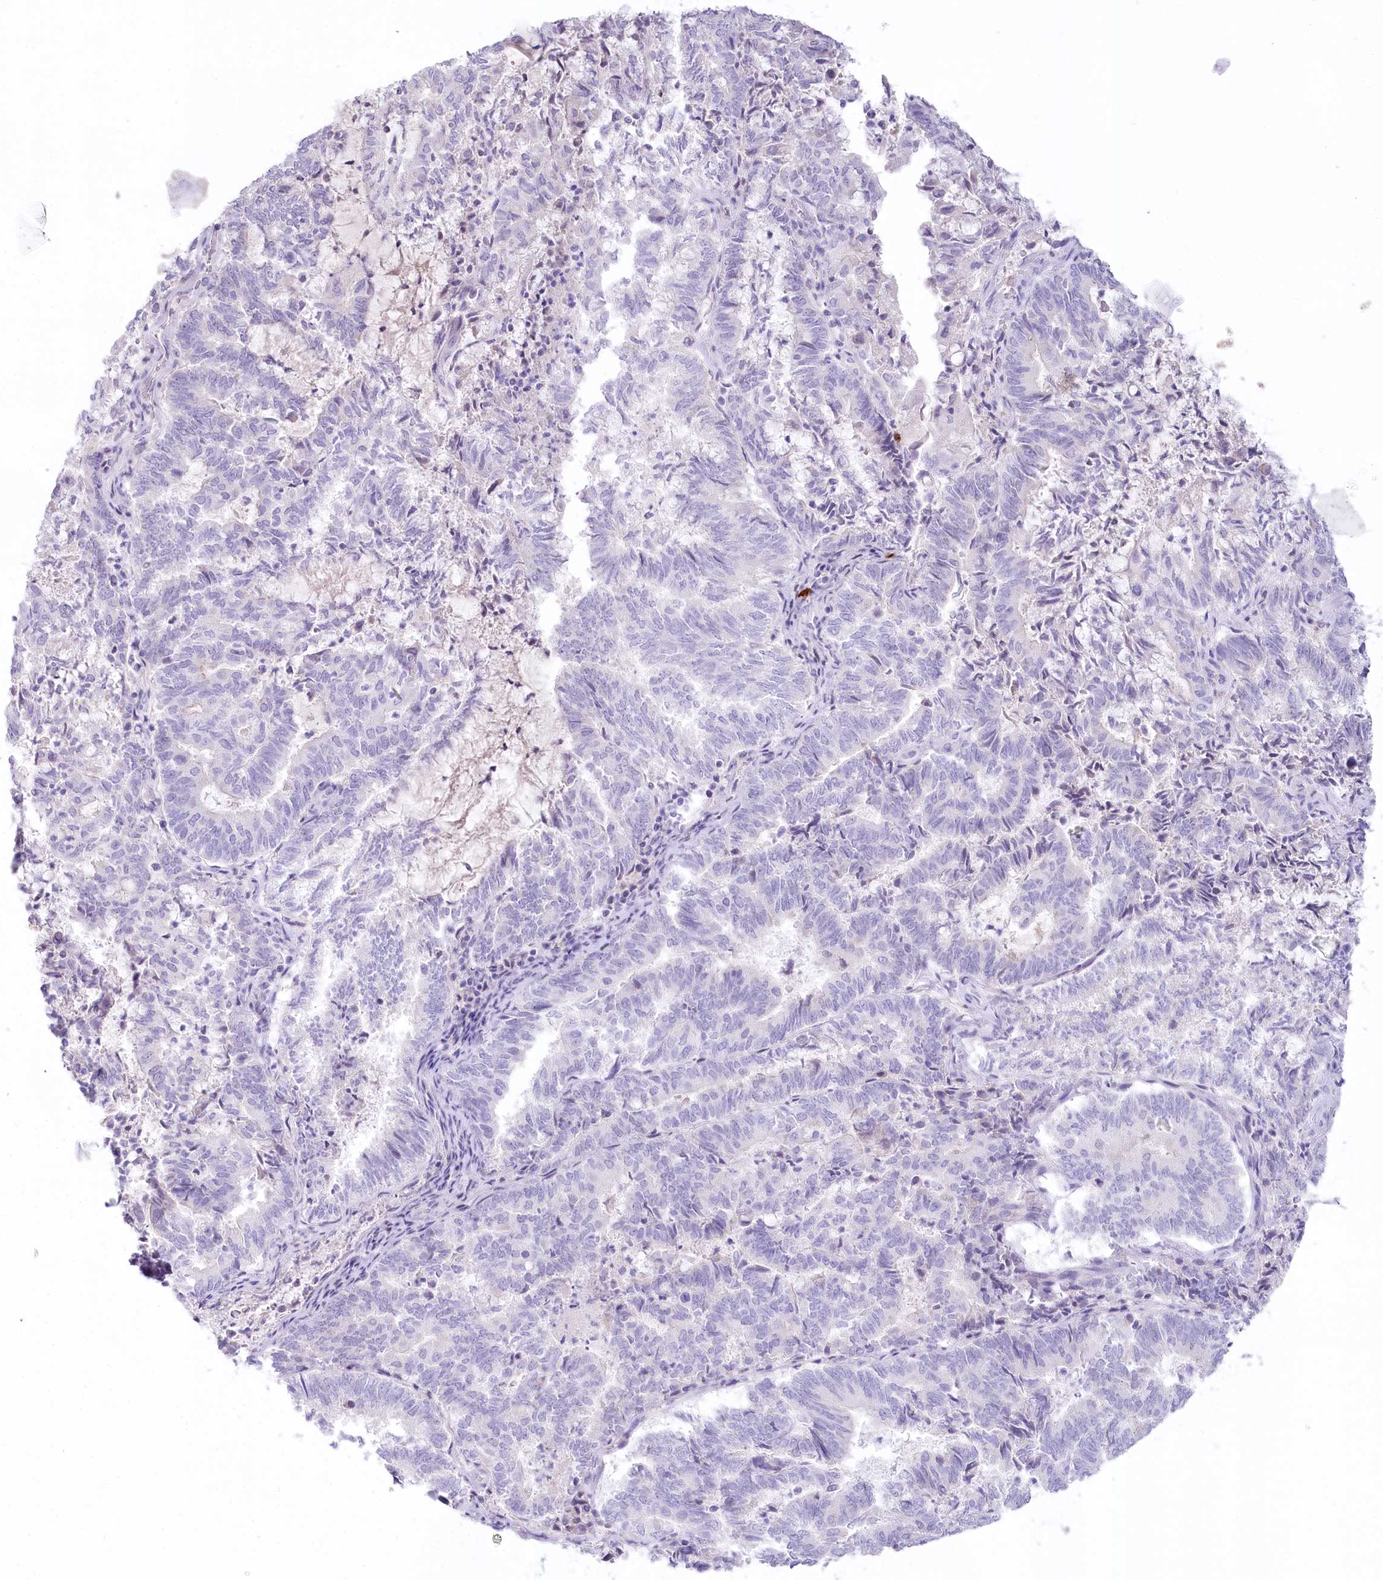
{"staining": {"intensity": "negative", "quantity": "none", "location": "none"}, "tissue": "endometrial cancer", "cell_type": "Tumor cells", "image_type": "cancer", "snomed": [{"axis": "morphology", "description": "Adenocarcinoma, NOS"}, {"axis": "topography", "description": "Endometrium"}], "caption": "Human endometrial adenocarcinoma stained for a protein using IHC displays no expression in tumor cells.", "gene": "MYOZ1", "patient": {"sex": "female", "age": 80}}